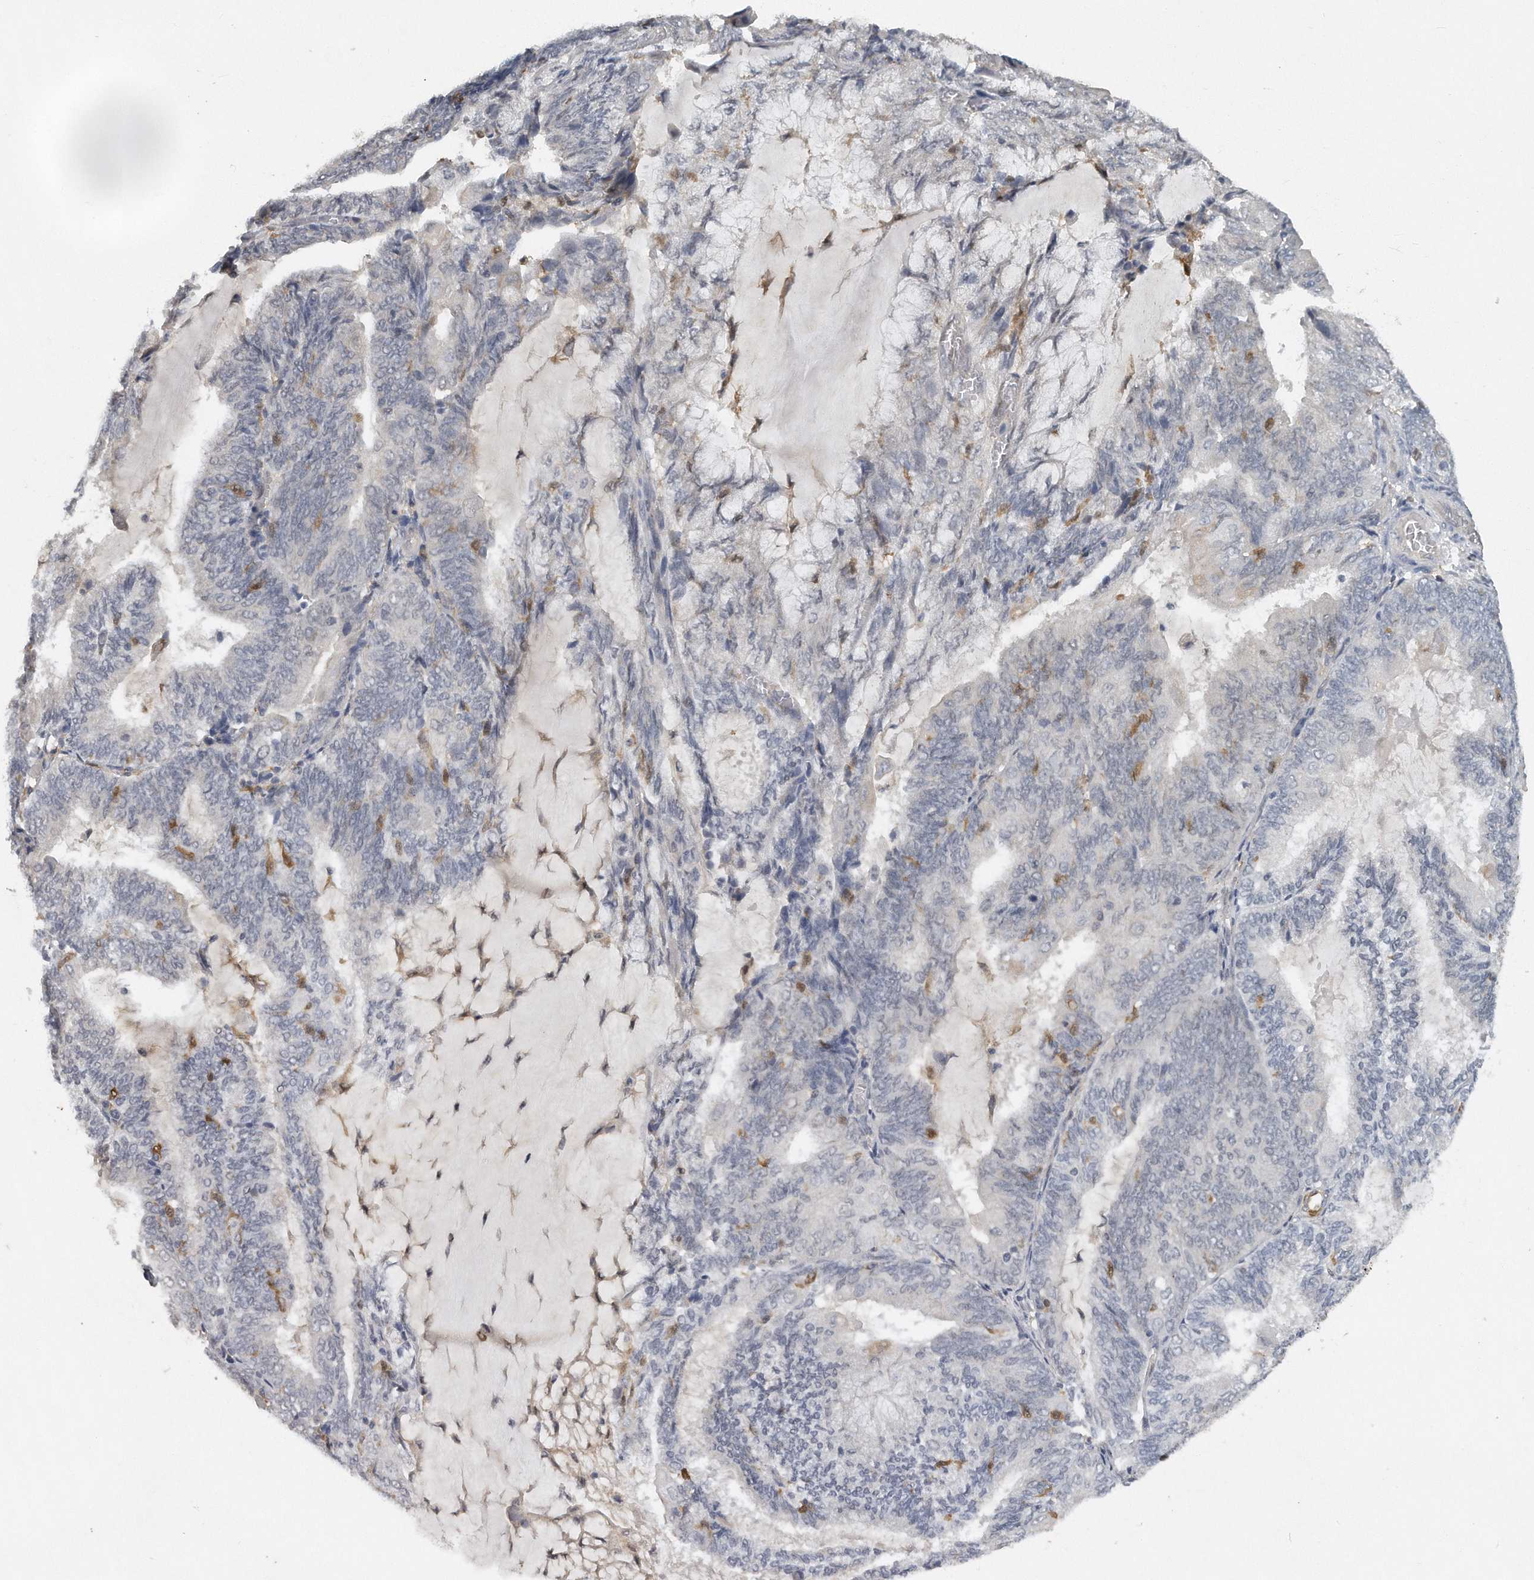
{"staining": {"intensity": "negative", "quantity": "none", "location": "none"}, "tissue": "endometrial cancer", "cell_type": "Tumor cells", "image_type": "cancer", "snomed": [{"axis": "morphology", "description": "Adenocarcinoma, NOS"}, {"axis": "topography", "description": "Endometrium"}], "caption": "Immunohistochemical staining of human adenocarcinoma (endometrial) exhibits no significant staining in tumor cells. Nuclei are stained in blue.", "gene": "CAMK1", "patient": {"sex": "female", "age": 81}}